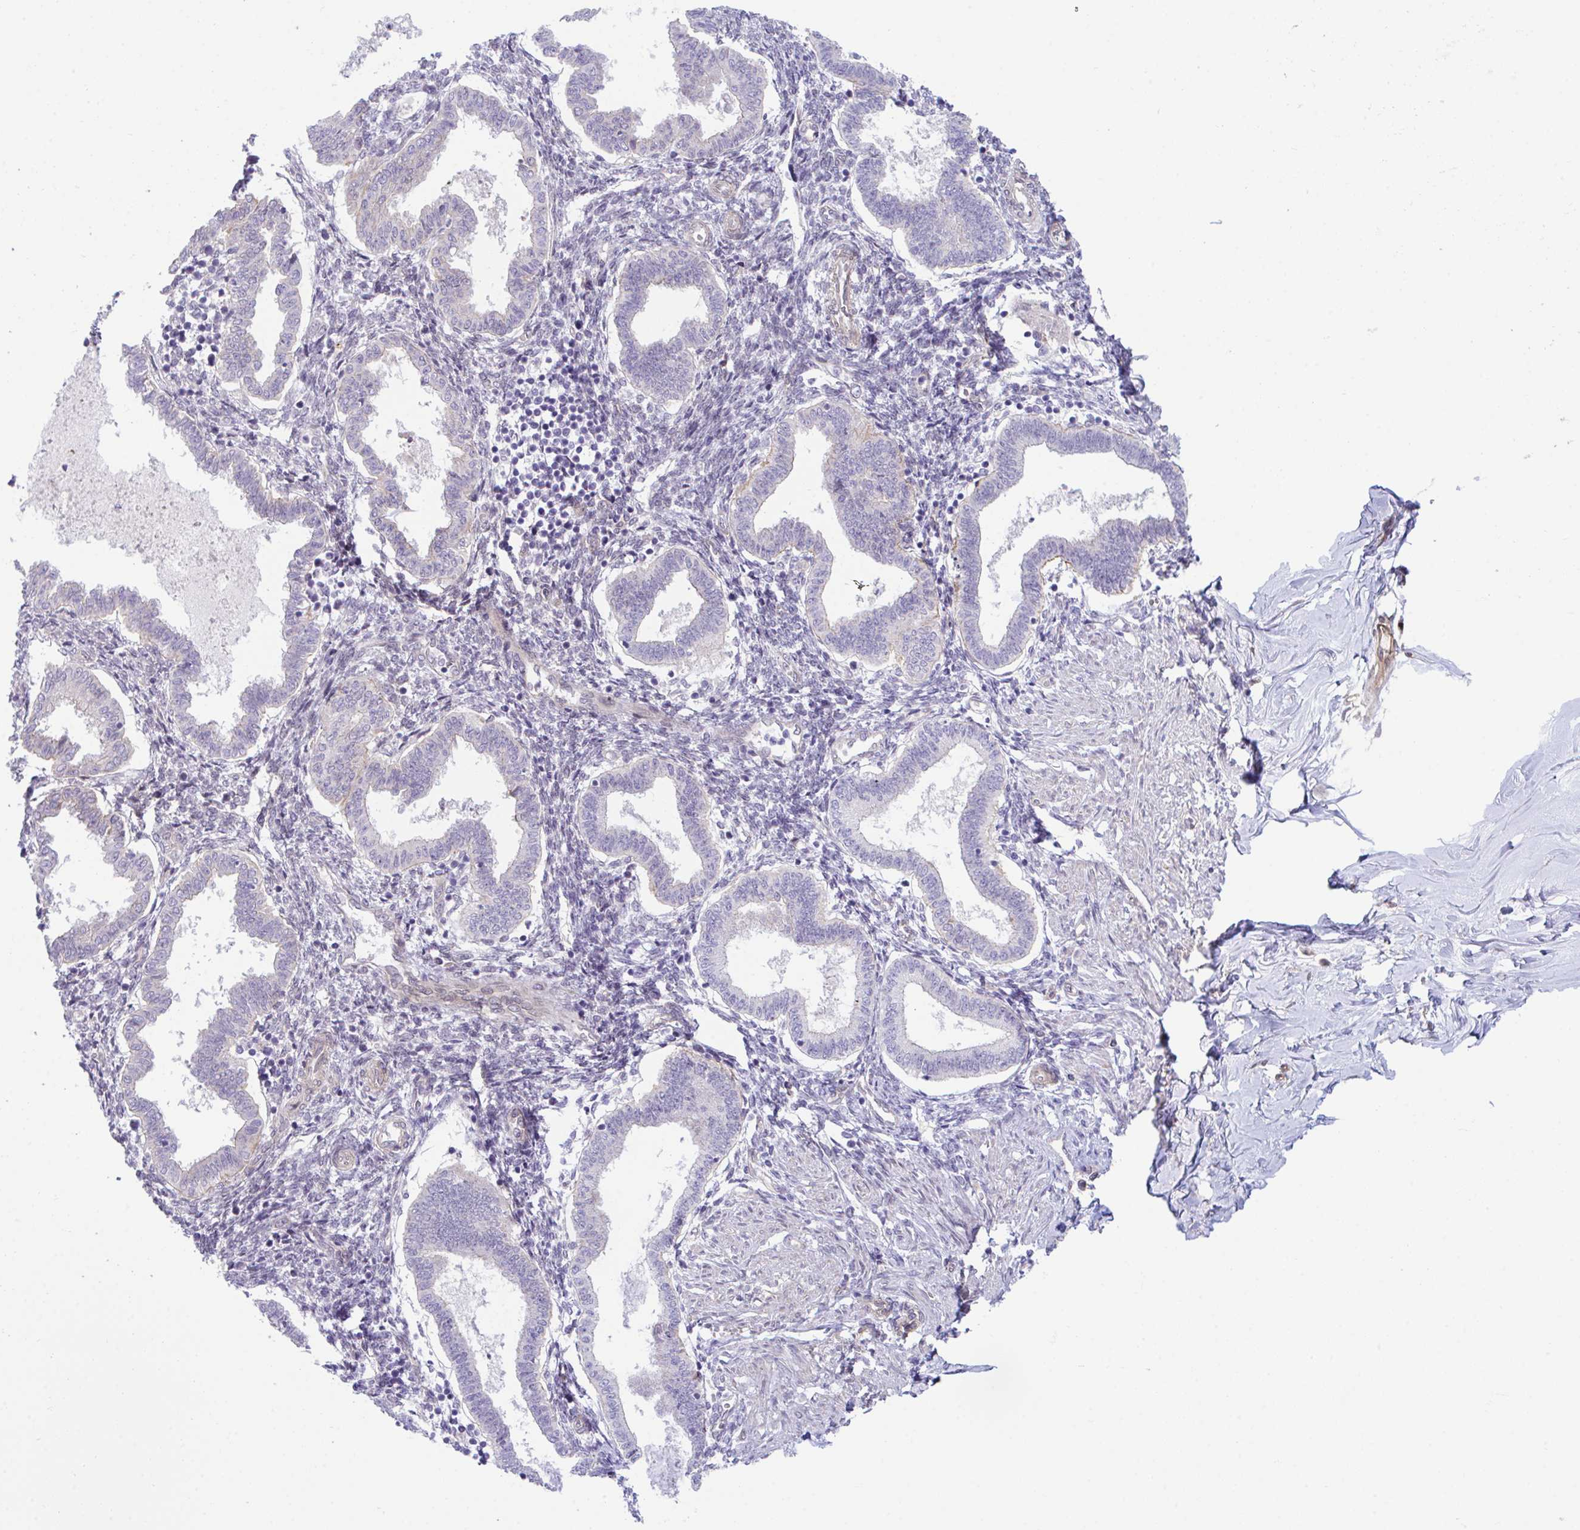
{"staining": {"intensity": "negative", "quantity": "none", "location": "none"}, "tissue": "endometrium", "cell_type": "Cells in endometrial stroma", "image_type": "normal", "snomed": [{"axis": "morphology", "description": "Normal tissue, NOS"}, {"axis": "topography", "description": "Endometrium"}], "caption": "IHC histopathology image of unremarkable endometrium stained for a protein (brown), which displays no expression in cells in endometrial stroma.", "gene": "ZBED3", "patient": {"sex": "female", "age": 24}}